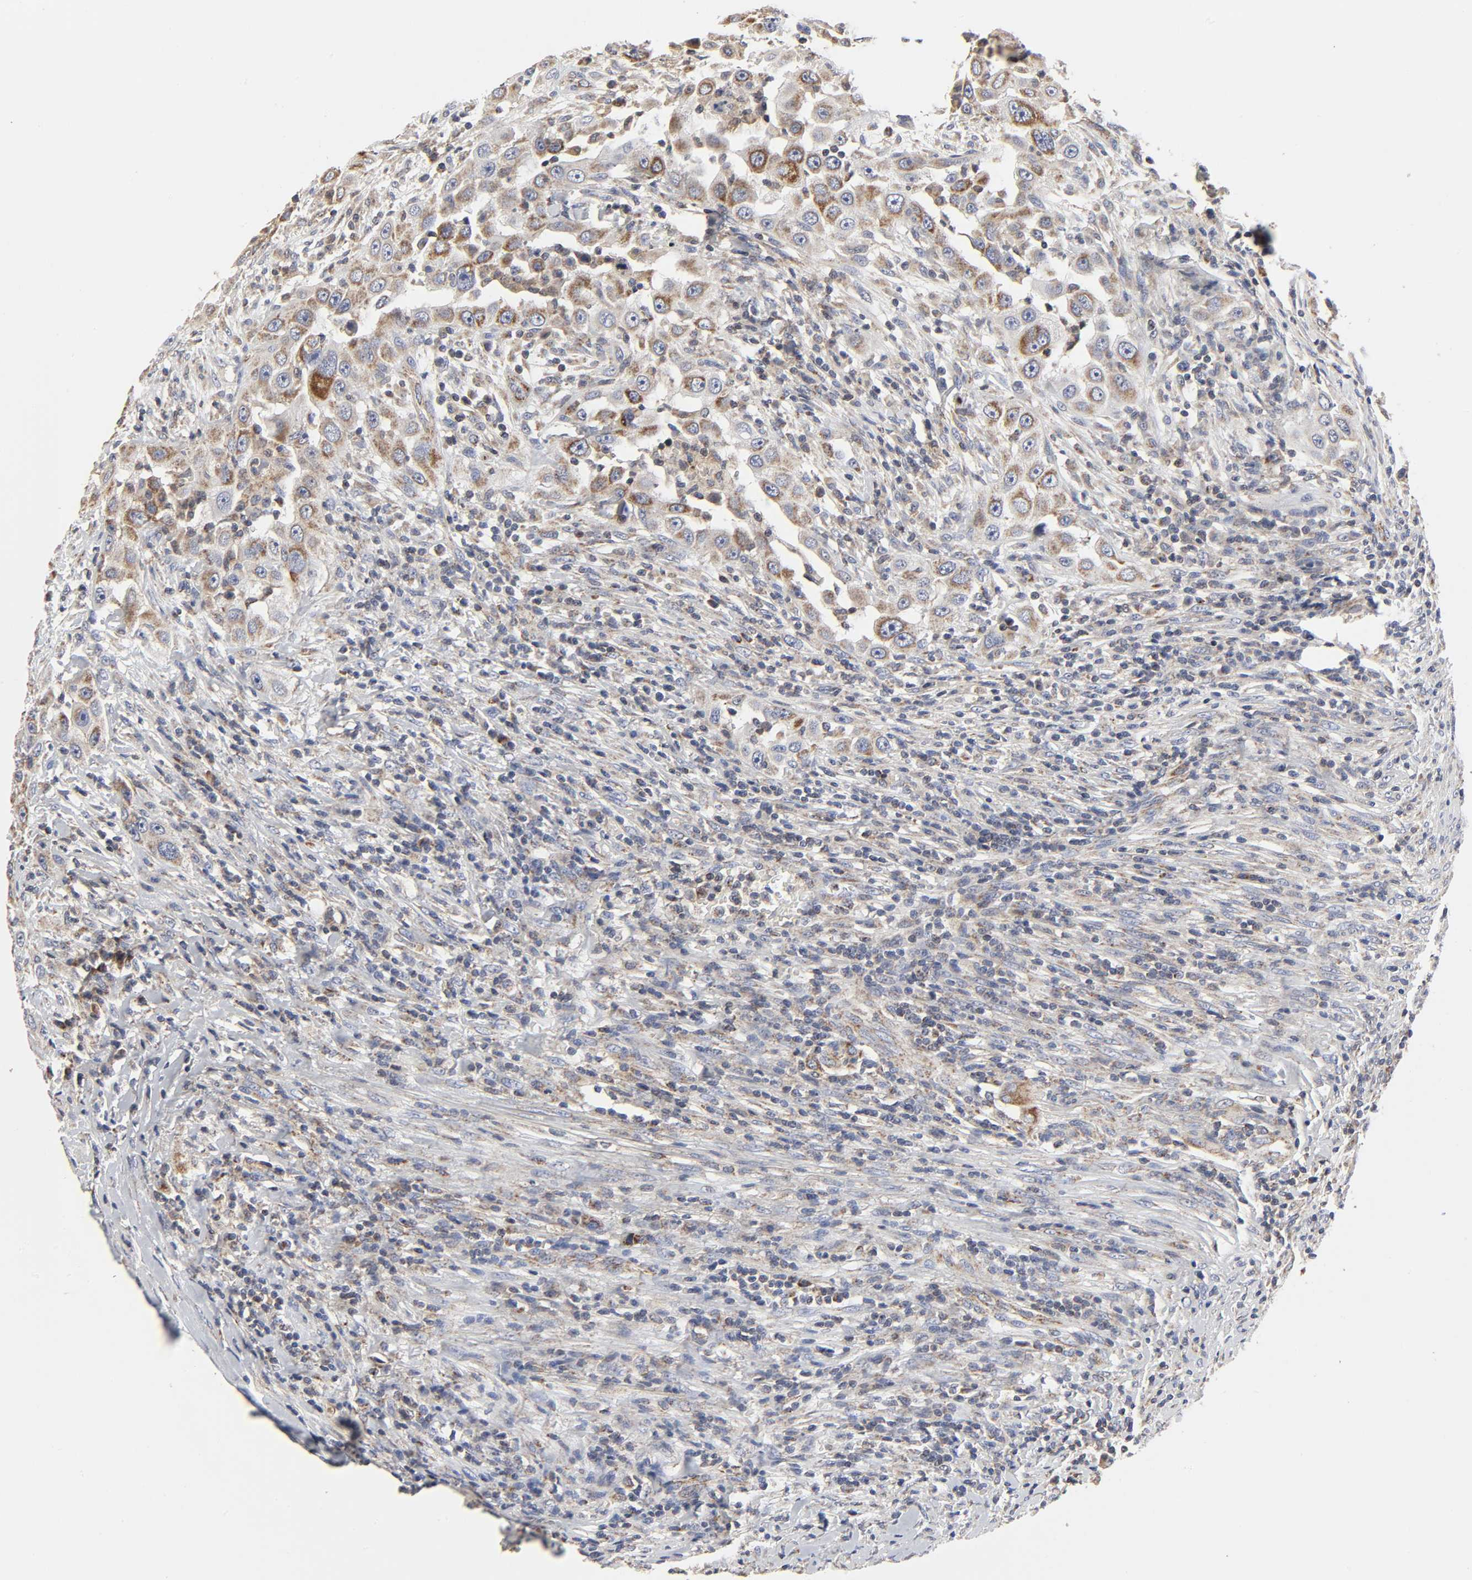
{"staining": {"intensity": "moderate", "quantity": ">75%", "location": "cytoplasmic/membranous"}, "tissue": "head and neck cancer", "cell_type": "Tumor cells", "image_type": "cancer", "snomed": [{"axis": "morphology", "description": "Carcinoma, NOS"}, {"axis": "topography", "description": "Head-Neck"}], "caption": "Moderate cytoplasmic/membranous expression for a protein is appreciated in about >75% of tumor cells of head and neck cancer using IHC.", "gene": "COX6B1", "patient": {"sex": "male", "age": 87}}